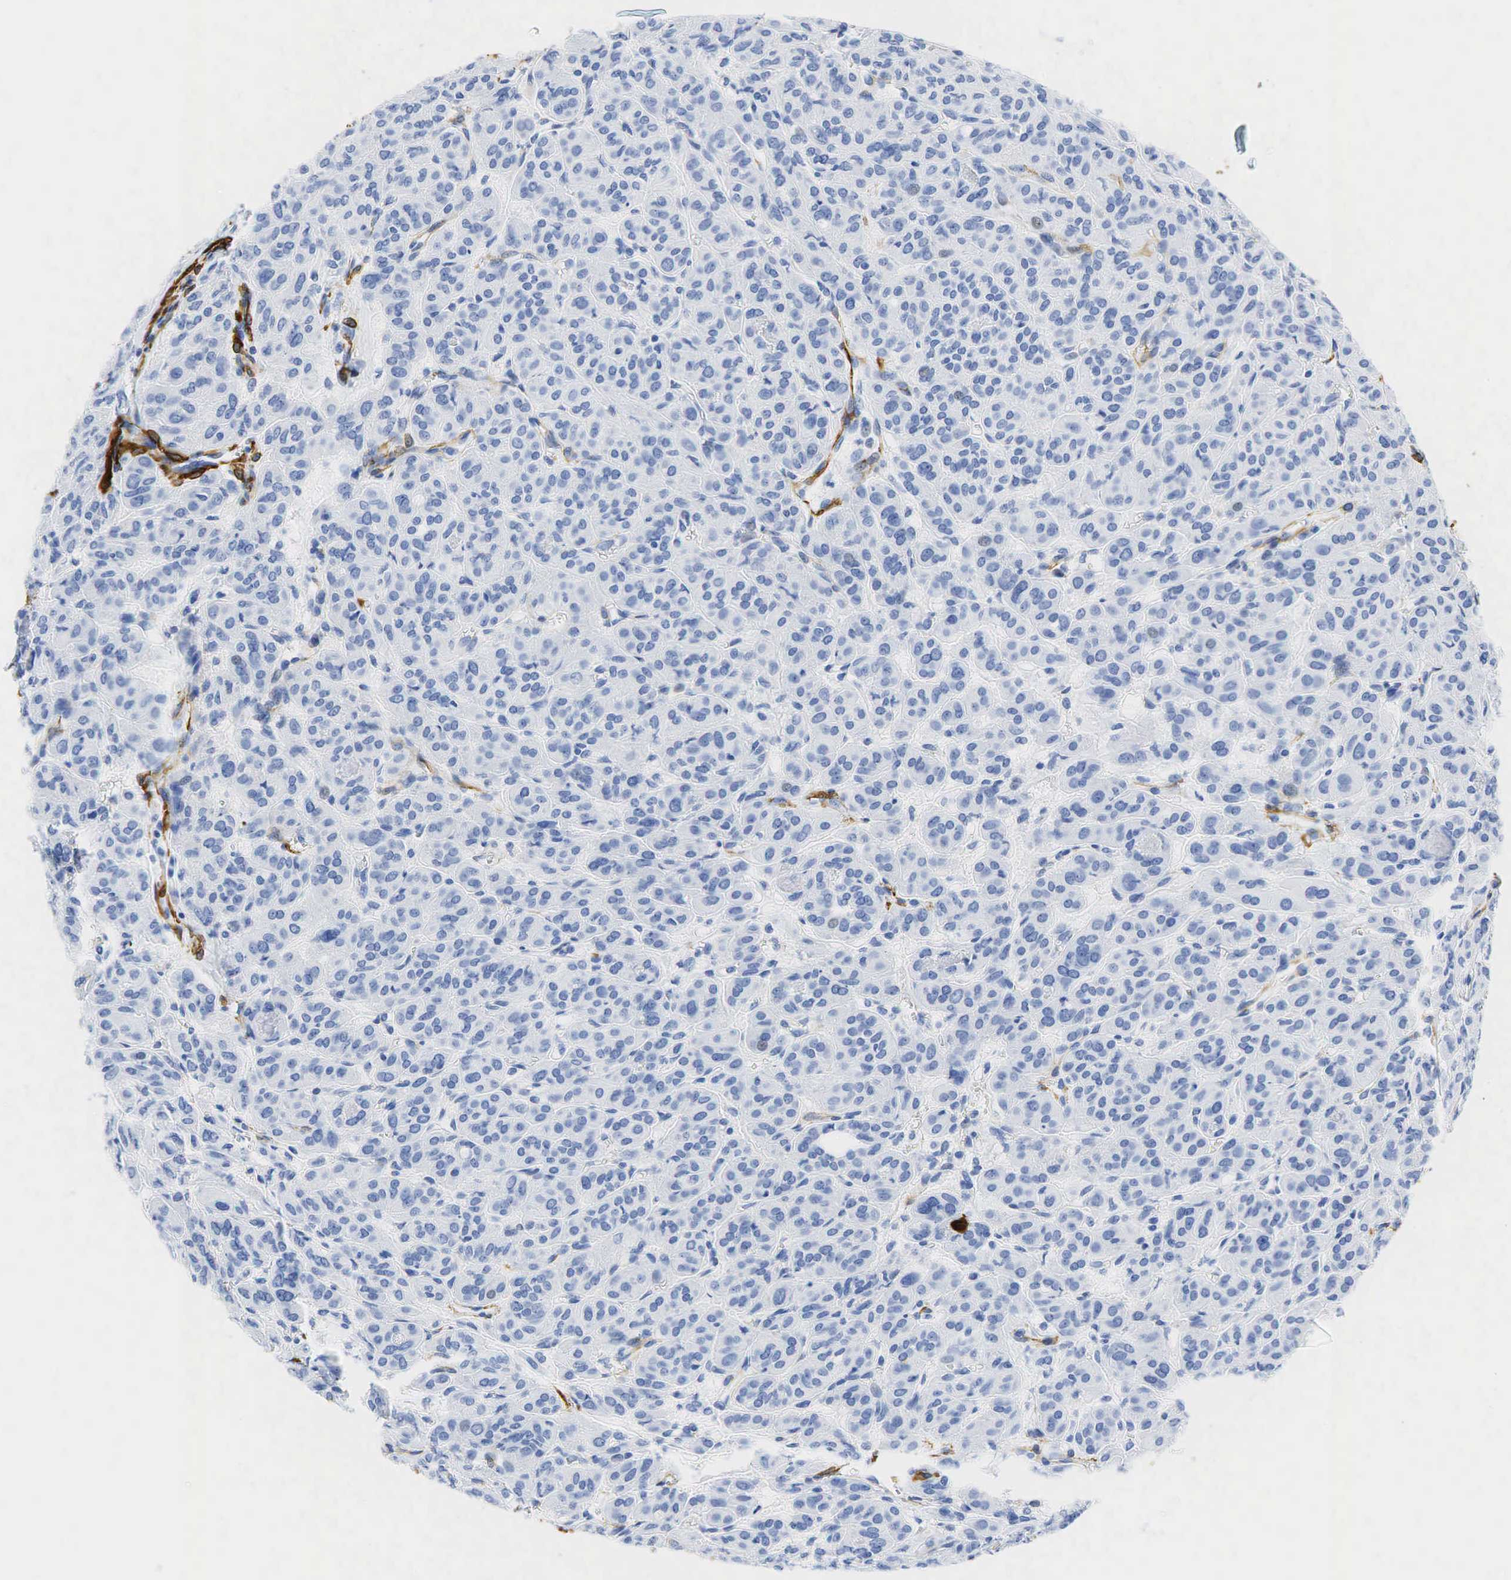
{"staining": {"intensity": "negative", "quantity": "none", "location": "none"}, "tissue": "thyroid cancer", "cell_type": "Tumor cells", "image_type": "cancer", "snomed": [{"axis": "morphology", "description": "Follicular adenoma carcinoma, NOS"}, {"axis": "topography", "description": "Thyroid gland"}], "caption": "High magnification brightfield microscopy of follicular adenoma carcinoma (thyroid) stained with DAB (3,3'-diaminobenzidine) (brown) and counterstained with hematoxylin (blue): tumor cells show no significant expression. (DAB (3,3'-diaminobenzidine) immunohistochemistry with hematoxylin counter stain).", "gene": "ACTA1", "patient": {"sex": "female", "age": 71}}